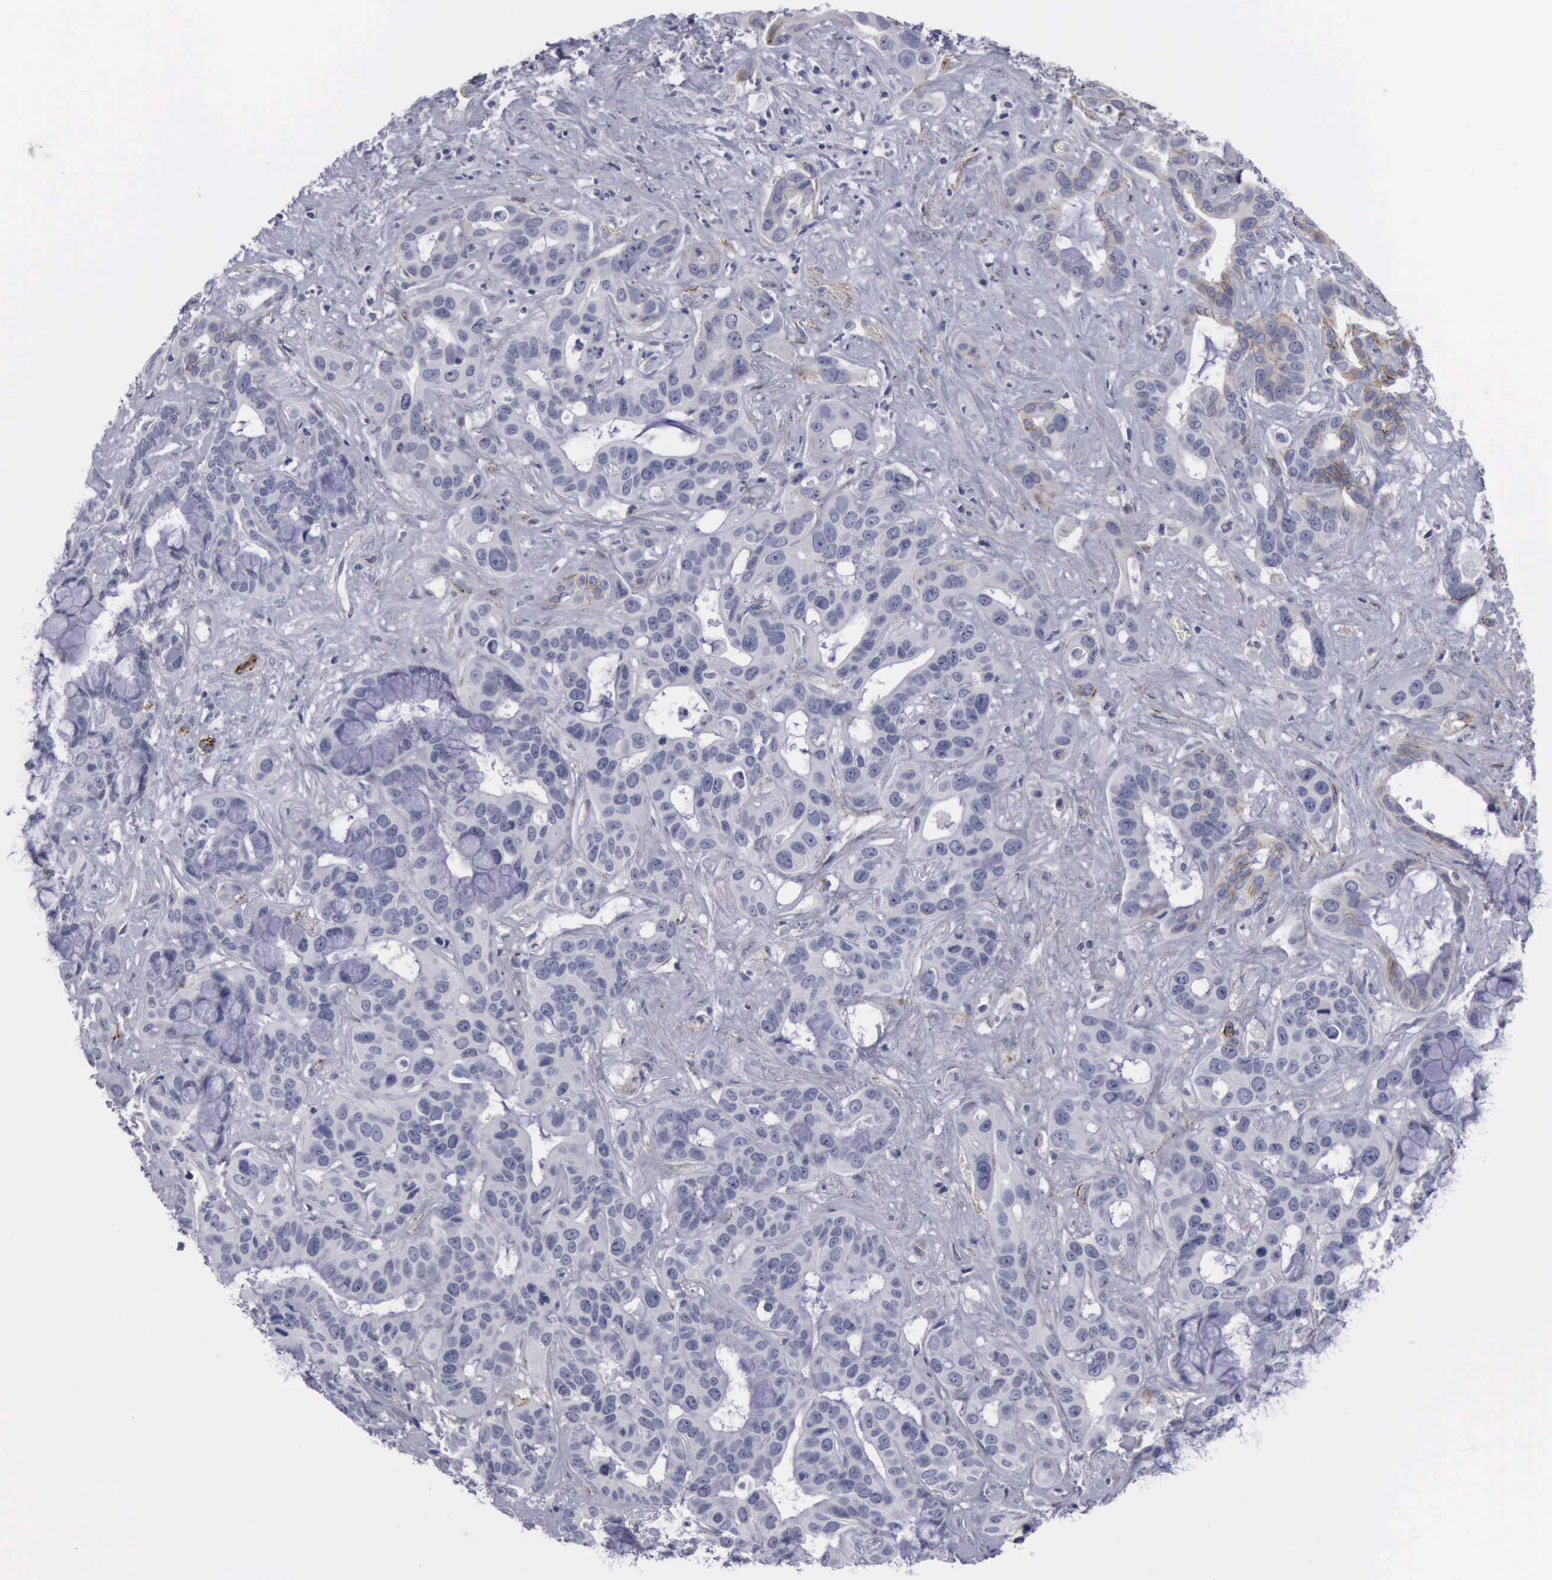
{"staining": {"intensity": "negative", "quantity": "none", "location": "none"}, "tissue": "liver cancer", "cell_type": "Tumor cells", "image_type": "cancer", "snomed": [{"axis": "morphology", "description": "Cholangiocarcinoma"}, {"axis": "topography", "description": "Liver"}], "caption": "A high-resolution histopathology image shows immunohistochemistry (IHC) staining of cholangiocarcinoma (liver), which exhibits no significant staining in tumor cells. (DAB immunohistochemistry, high magnification).", "gene": "CDH2", "patient": {"sex": "female", "age": 65}}